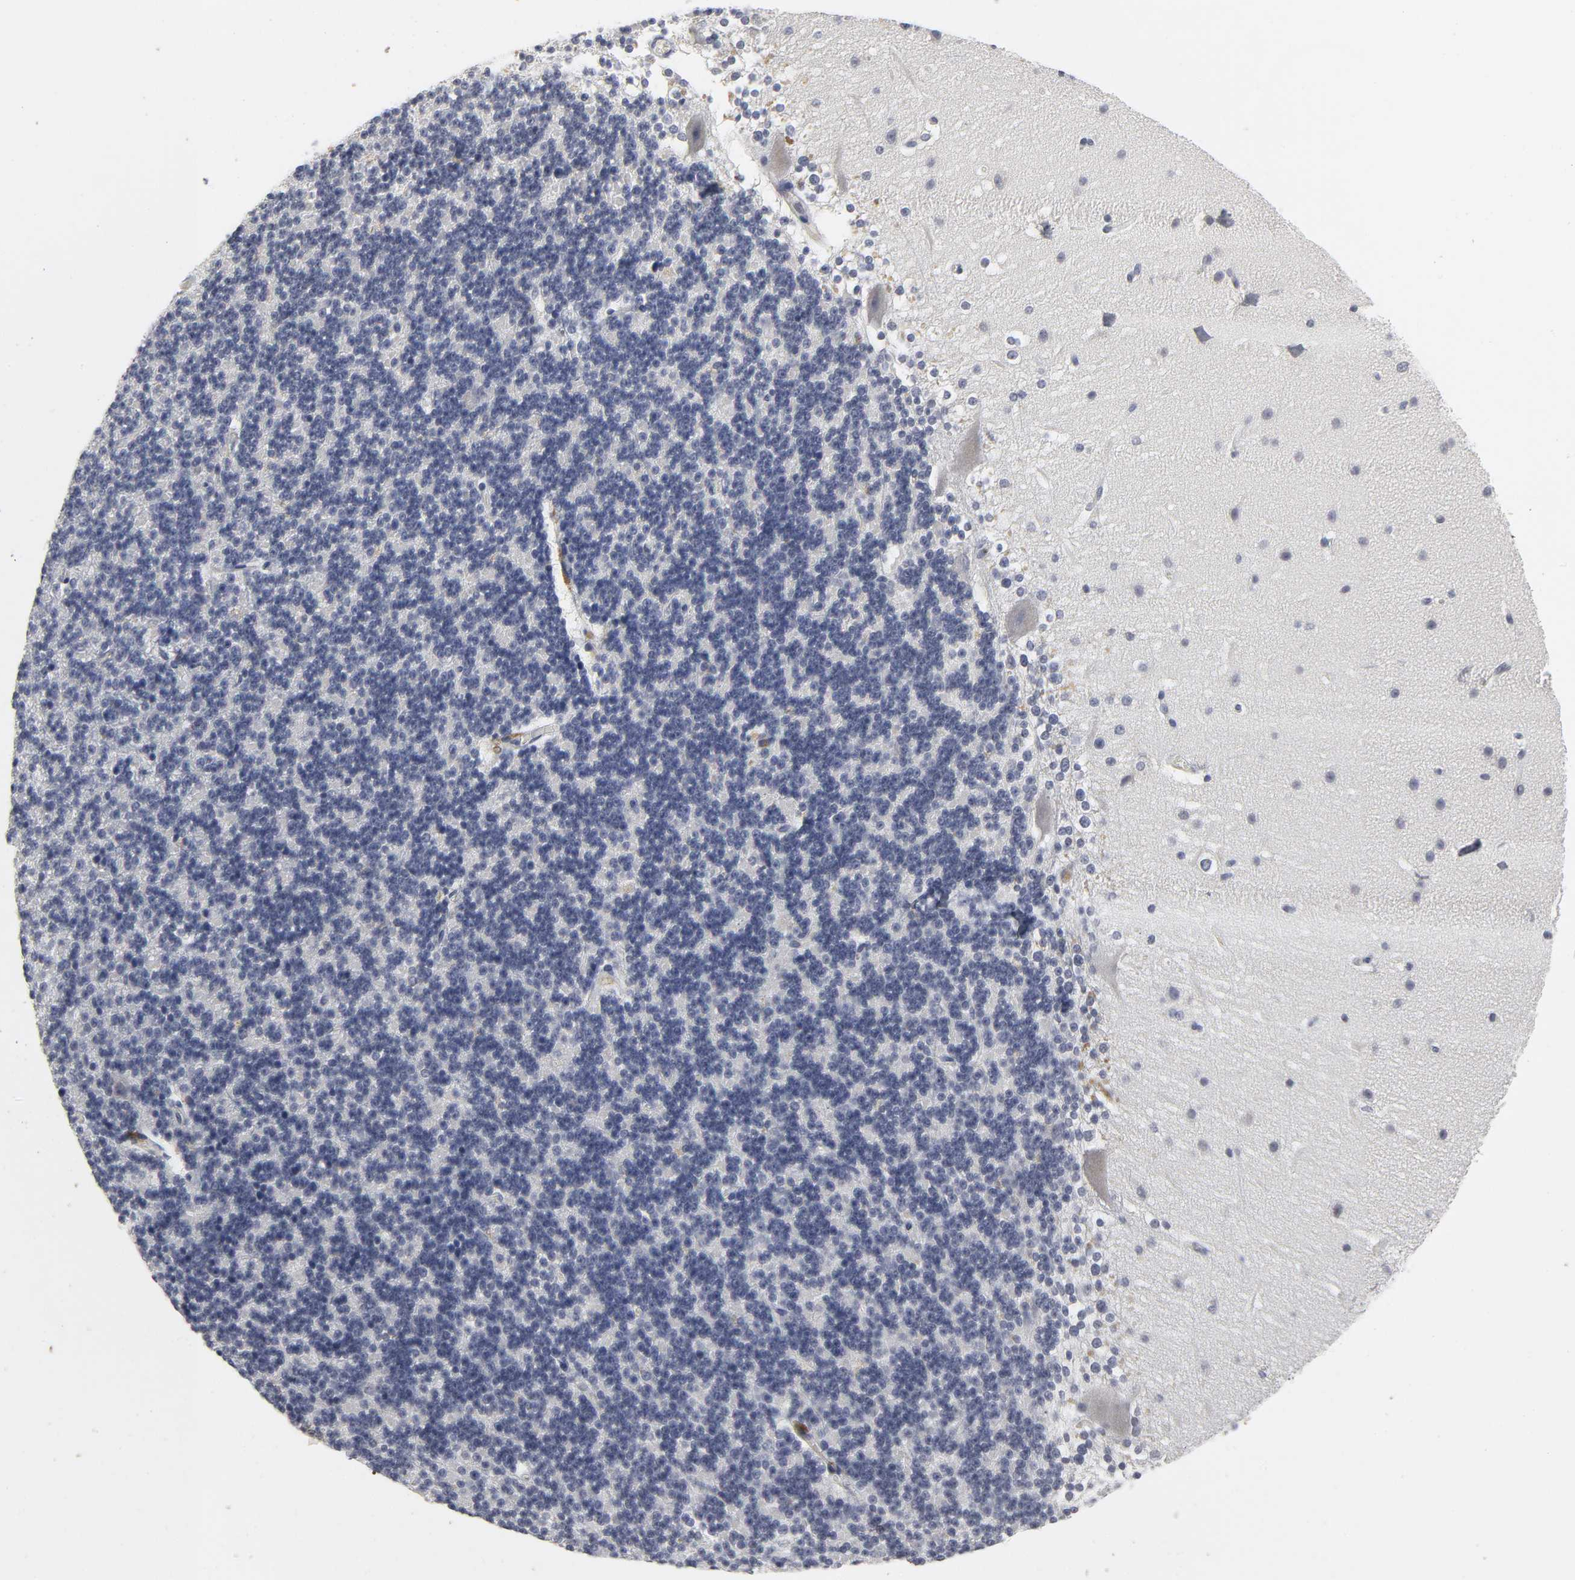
{"staining": {"intensity": "negative", "quantity": "none", "location": "none"}, "tissue": "cerebellum", "cell_type": "Cells in granular layer", "image_type": "normal", "snomed": [{"axis": "morphology", "description": "Normal tissue, NOS"}, {"axis": "topography", "description": "Cerebellum"}], "caption": "This histopathology image is of normal cerebellum stained with immunohistochemistry (IHC) to label a protein in brown with the nuclei are counter-stained blue. There is no staining in cells in granular layer.", "gene": "TCAP", "patient": {"sex": "female", "age": 19}}